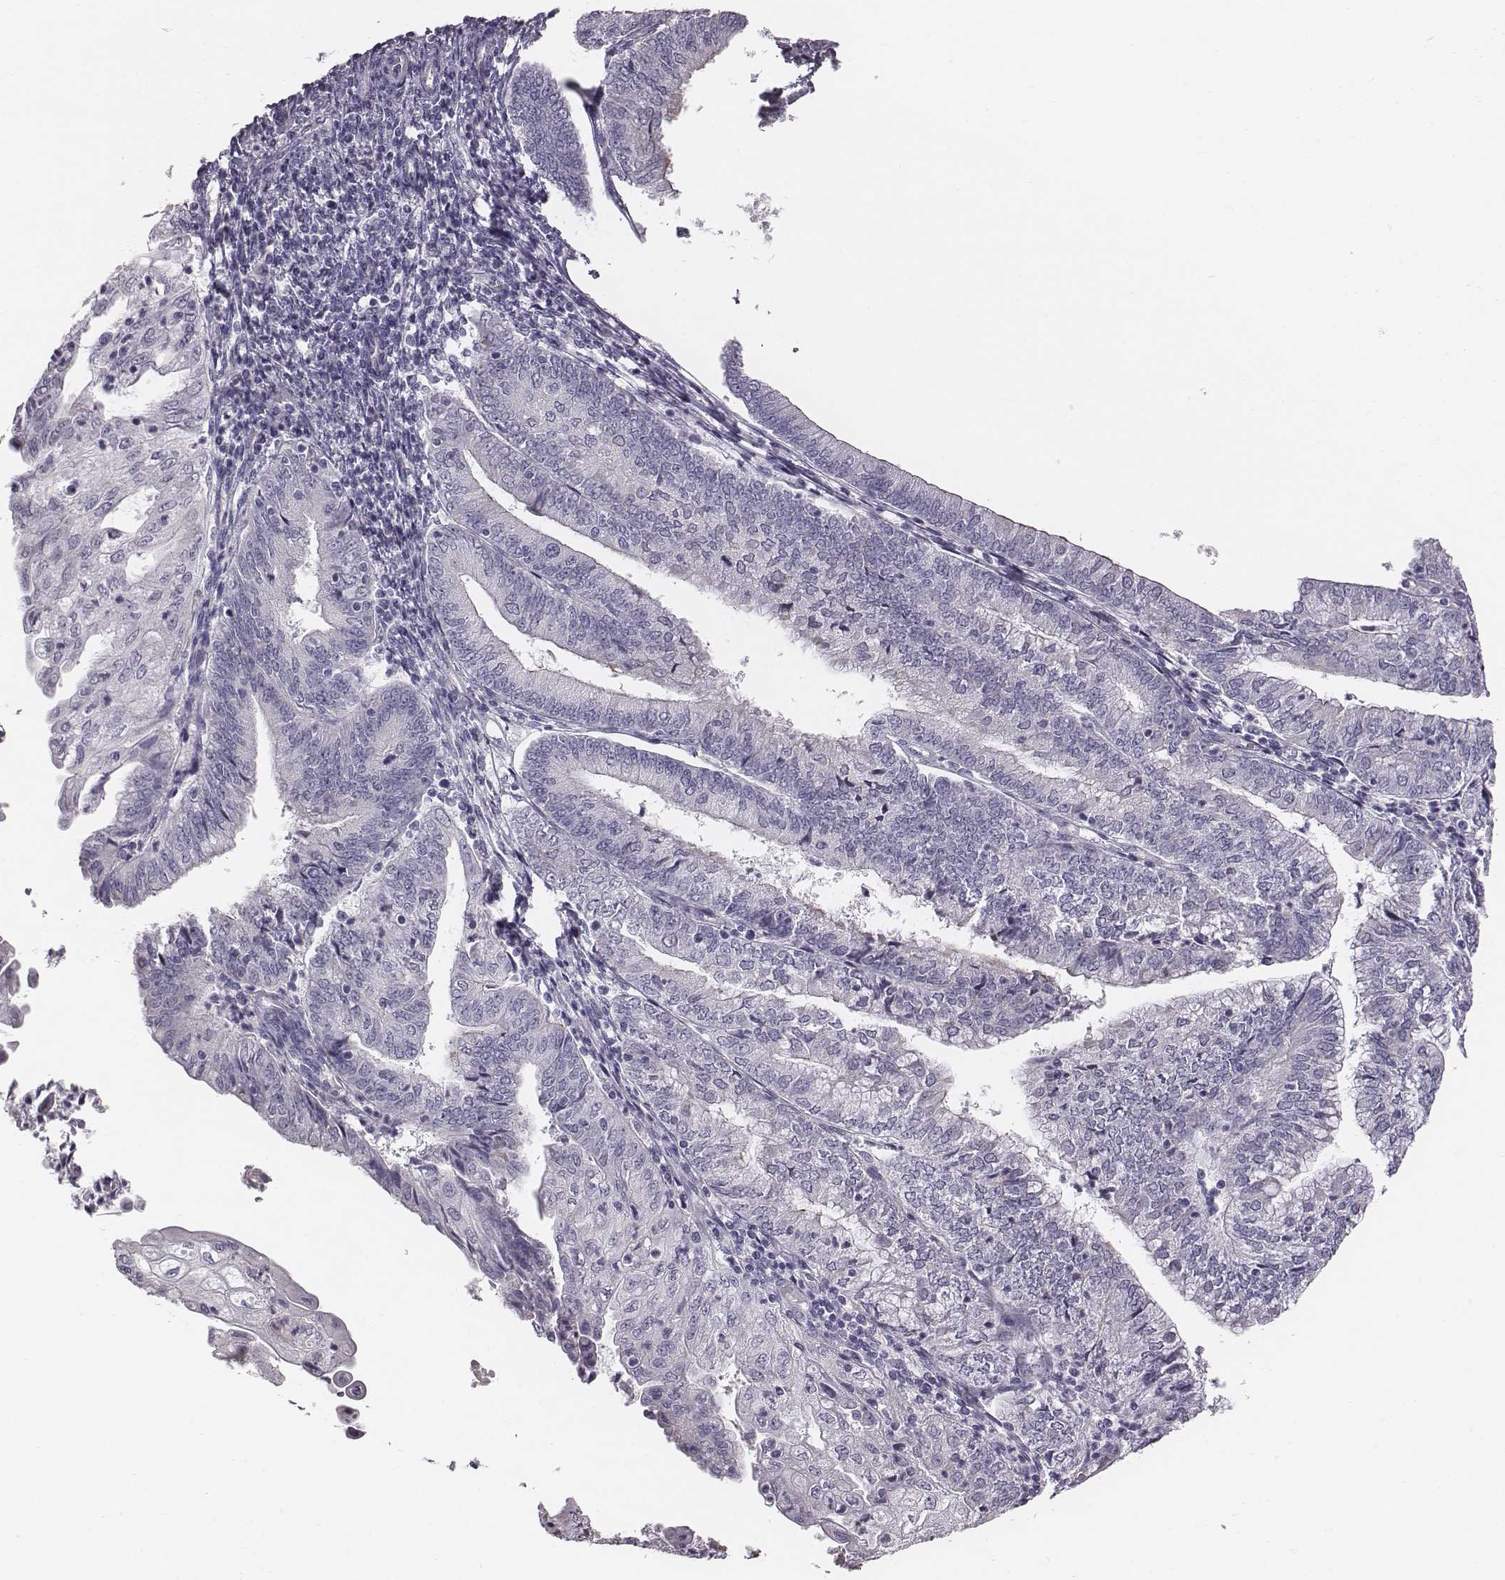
{"staining": {"intensity": "negative", "quantity": "none", "location": "none"}, "tissue": "endometrial cancer", "cell_type": "Tumor cells", "image_type": "cancer", "snomed": [{"axis": "morphology", "description": "Adenocarcinoma, NOS"}, {"axis": "topography", "description": "Endometrium"}], "caption": "Photomicrograph shows no protein staining in tumor cells of endometrial cancer (adenocarcinoma) tissue.", "gene": "CACNG4", "patient": {"sex": "female", "age": 55}}